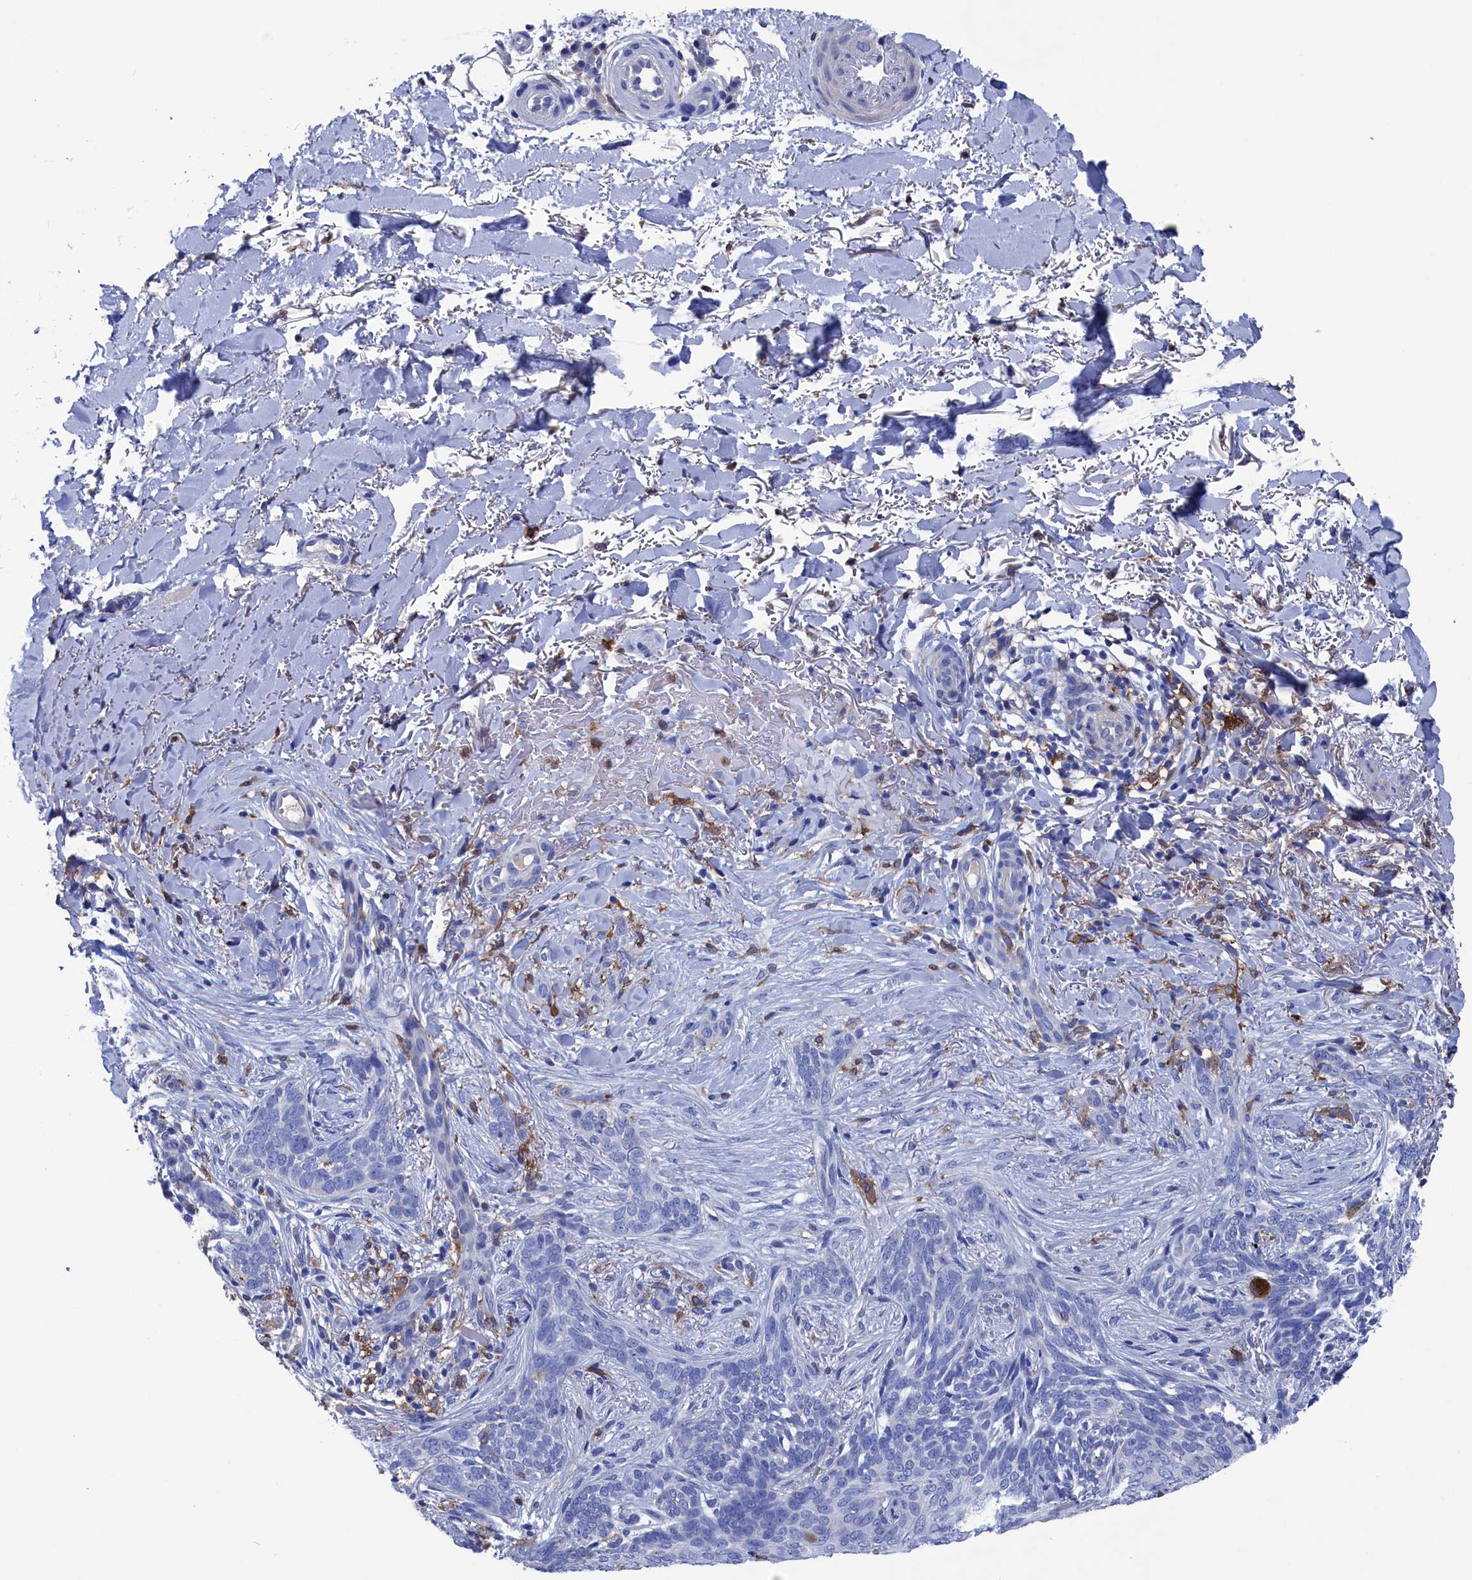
{"staining": {"intensity": "negative", "quantity": "none", "location": "none"}, "tissue": "skin cancer", "cell_type": "Tumor cells", "image_type": "cancer", "snomed": [{"axis": "morphology", "description": "Normal tissue, NOS"}, {"axis": "morphology", "description": "Basal cell carcinoma"}, {"axis": "topography", "description": "Skin"}], "caption": "An image of human skin cancer (basal cell carcinoma) is negative for staining in tumor cells.", "gene": "TYROBP", "patient": {"sex": "female", "age": 67}}